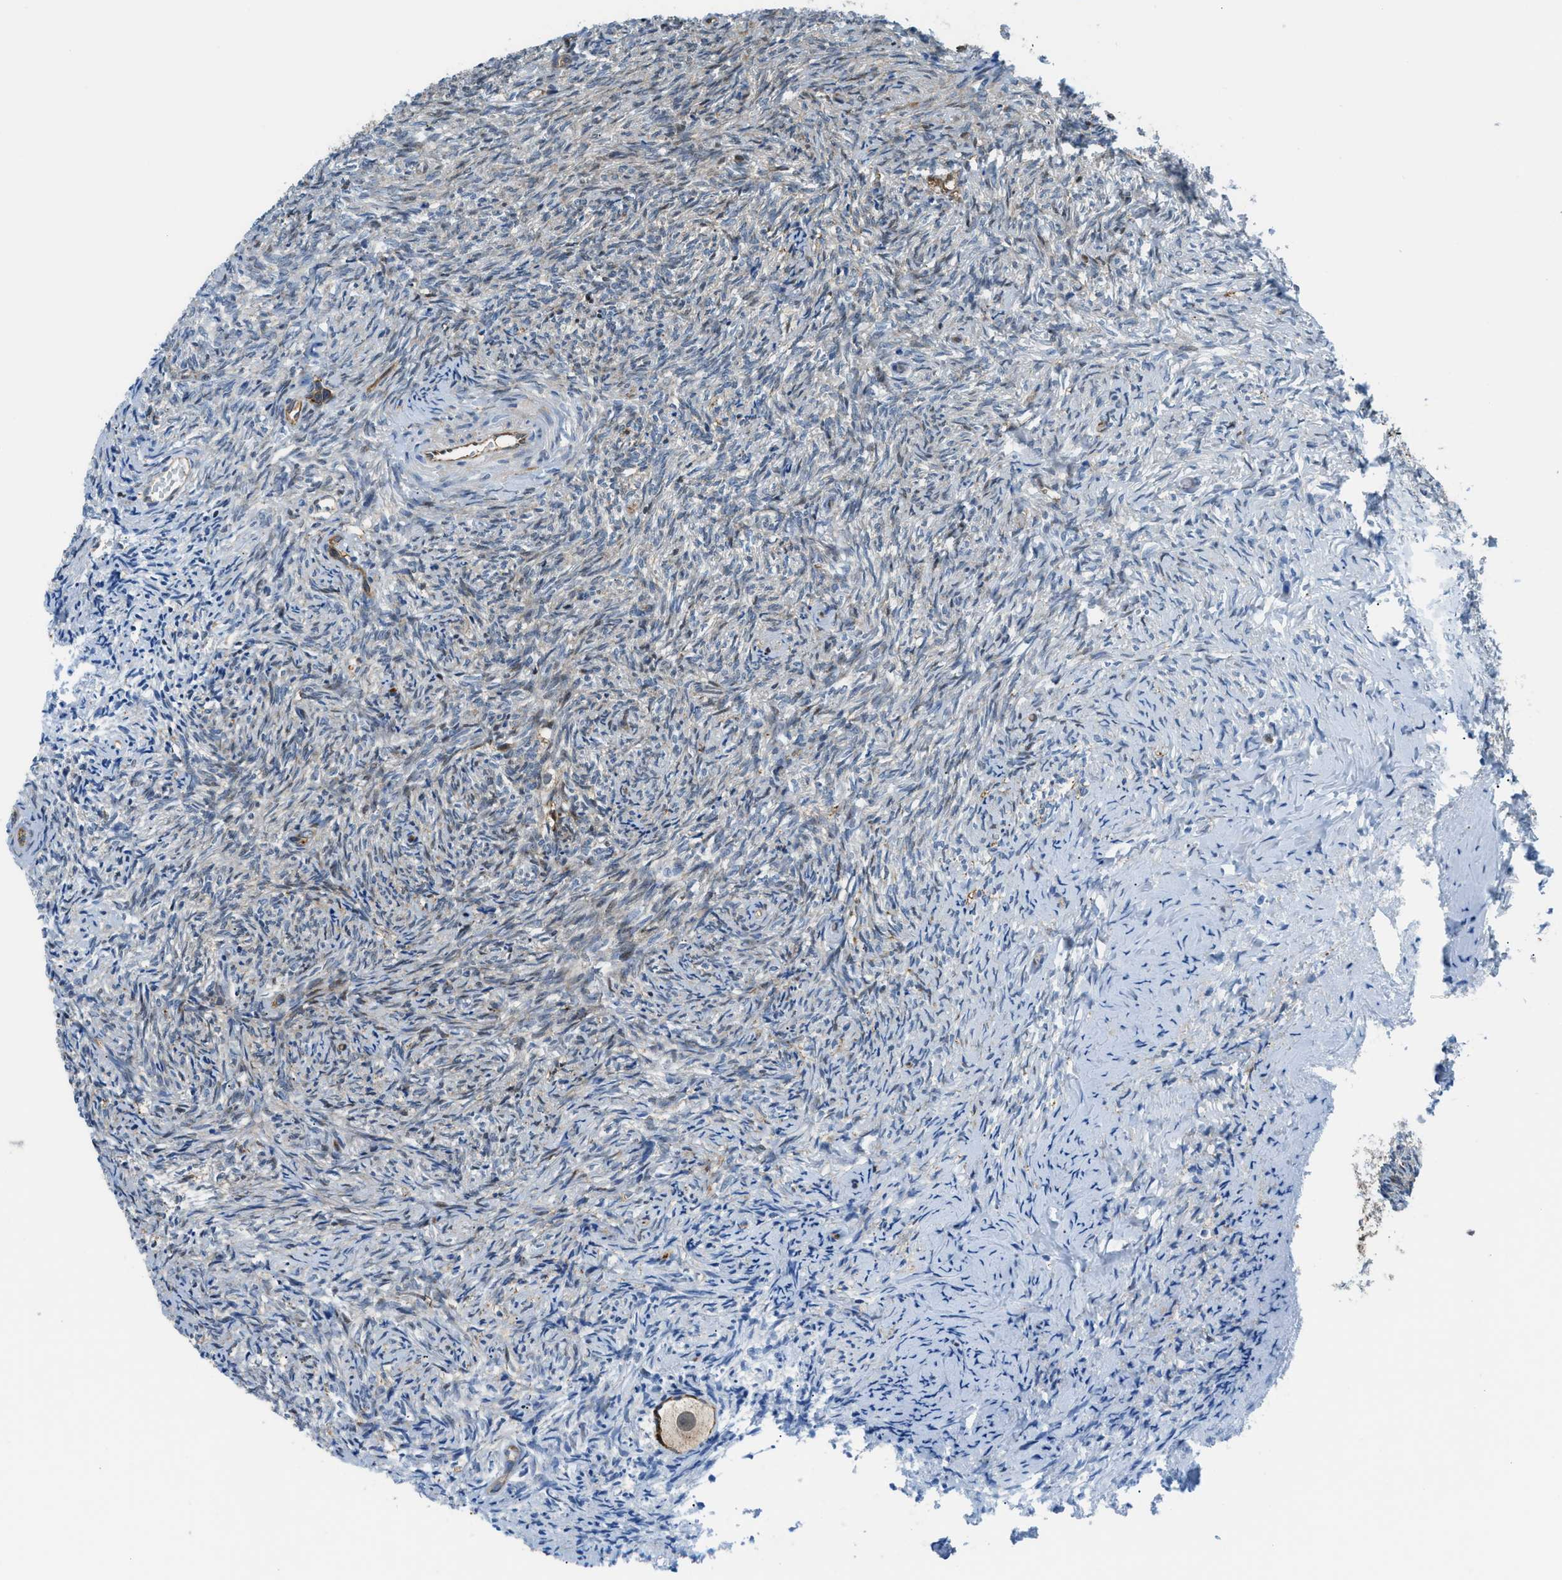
{"staining": {"intensity": "moderate", "quantity": ">75%", "location": "cytoplasmic/membranous"}, "tissue": "ovary", "cell_type": "Follicle cells", "image_type": "normal", "snomed": [{"axis": "morphology", "description": "Normal tissue, NOS"}, {"axis": "topography", "description": "Ovary"}], "caption": "Protein expression analysis of benign human ovary reveals moderate cytoplasmic/membranous staining in about >75% of follicle cells. Immunohistochemistry stains the protein in brown and the nuclei are stained blue.", "gene": "YWHAE", "patient": {"sex": "female", "age": 41}}